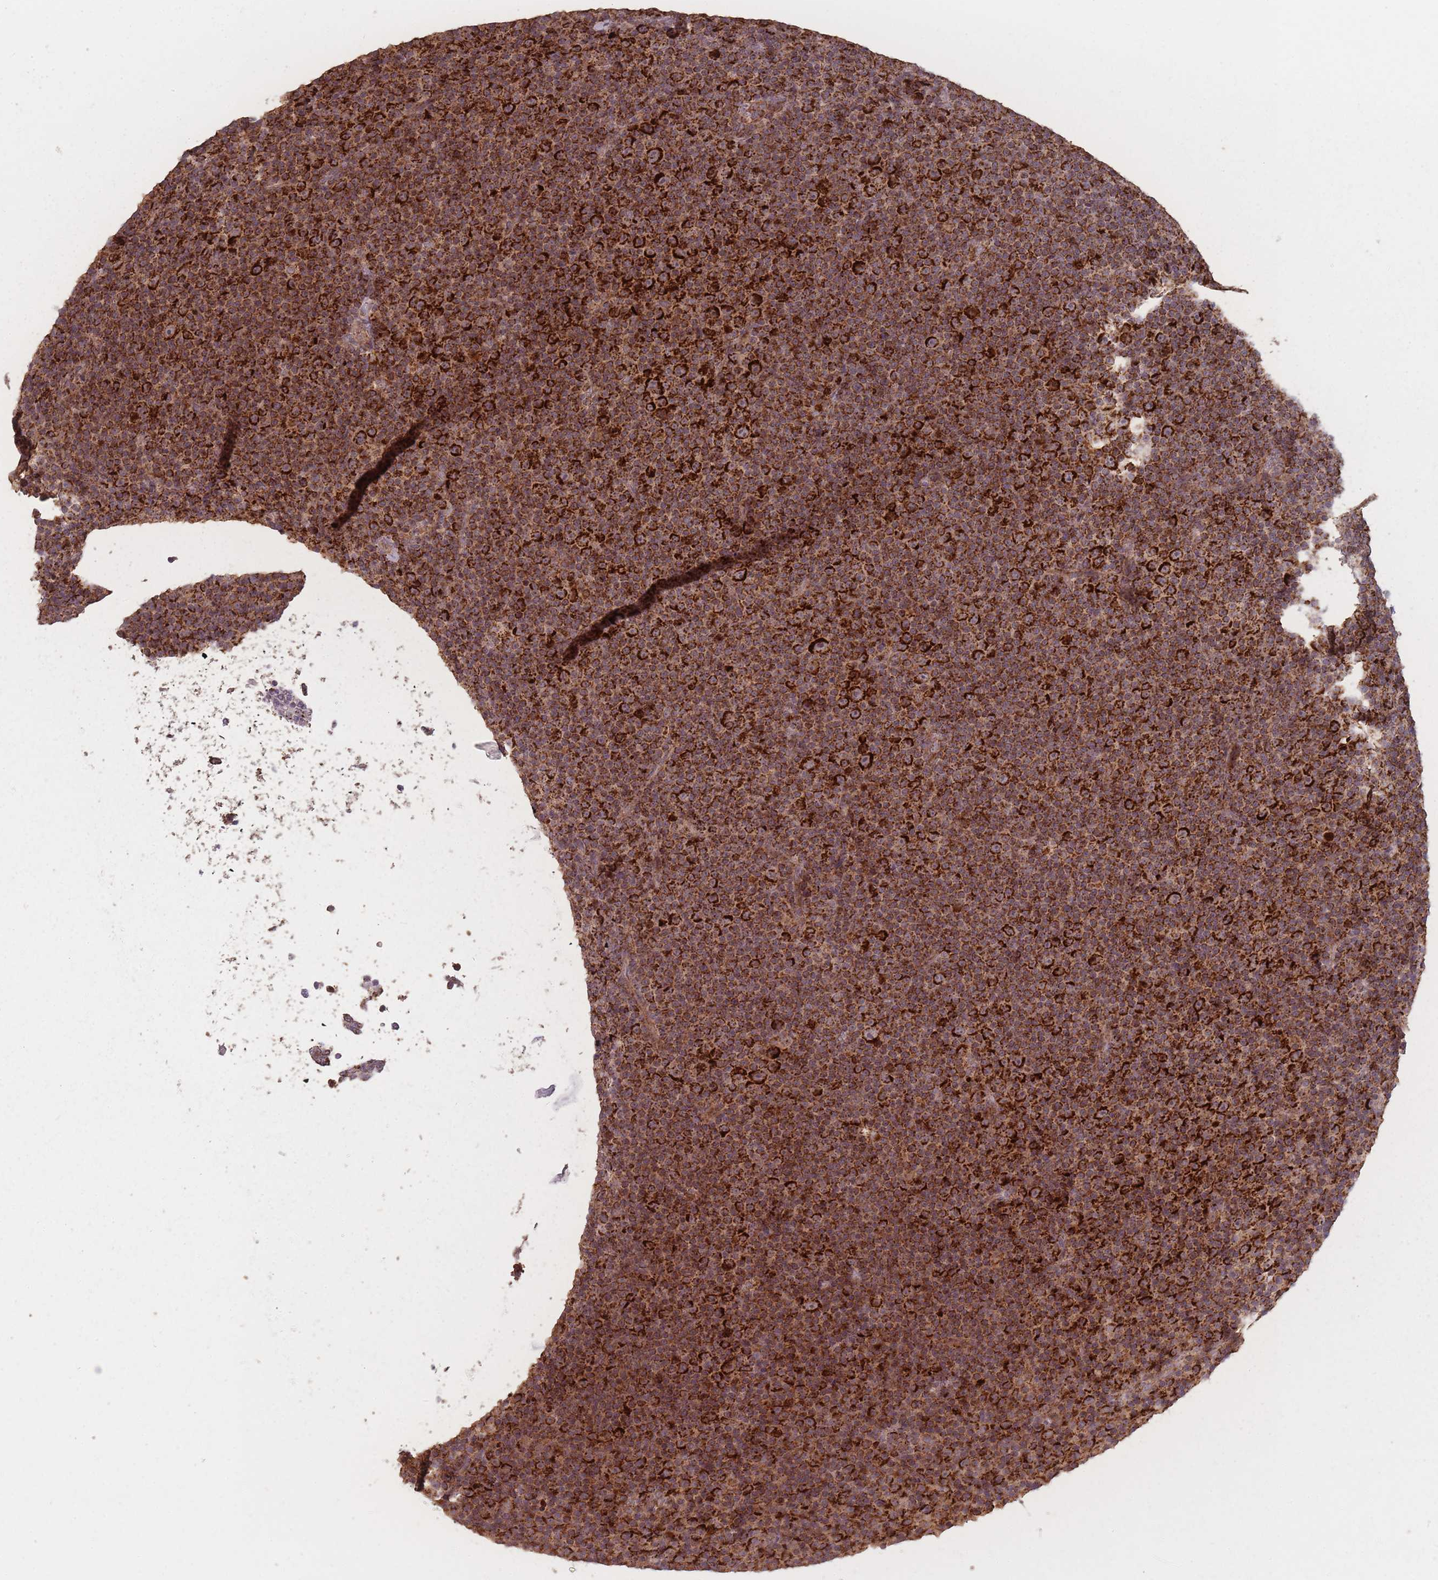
{"staining": {"intensity": "strong", "quantity": ">75%", "location": "cytoplasmic/membranous"}, "tissue": "lymphoma", "cell_type": "Tumor cells", "image_type": "cancer", "snomed": [{"axis": "morphology", "description": "Malignant lymphoma, non-Hodgkin's type, Low grade"}, {"axis": "topography", "description": "Lymph node"}], "caption": "Malignant lymphoma, non-Hodgkin's type (low-grade) stained with immunohistochemistry reveals strong cytoplasmic/membranous positivity in approximately >75% of tumor cells.", "gene": "LYRM7", "patient": {"sex": "female", "age": 67}}